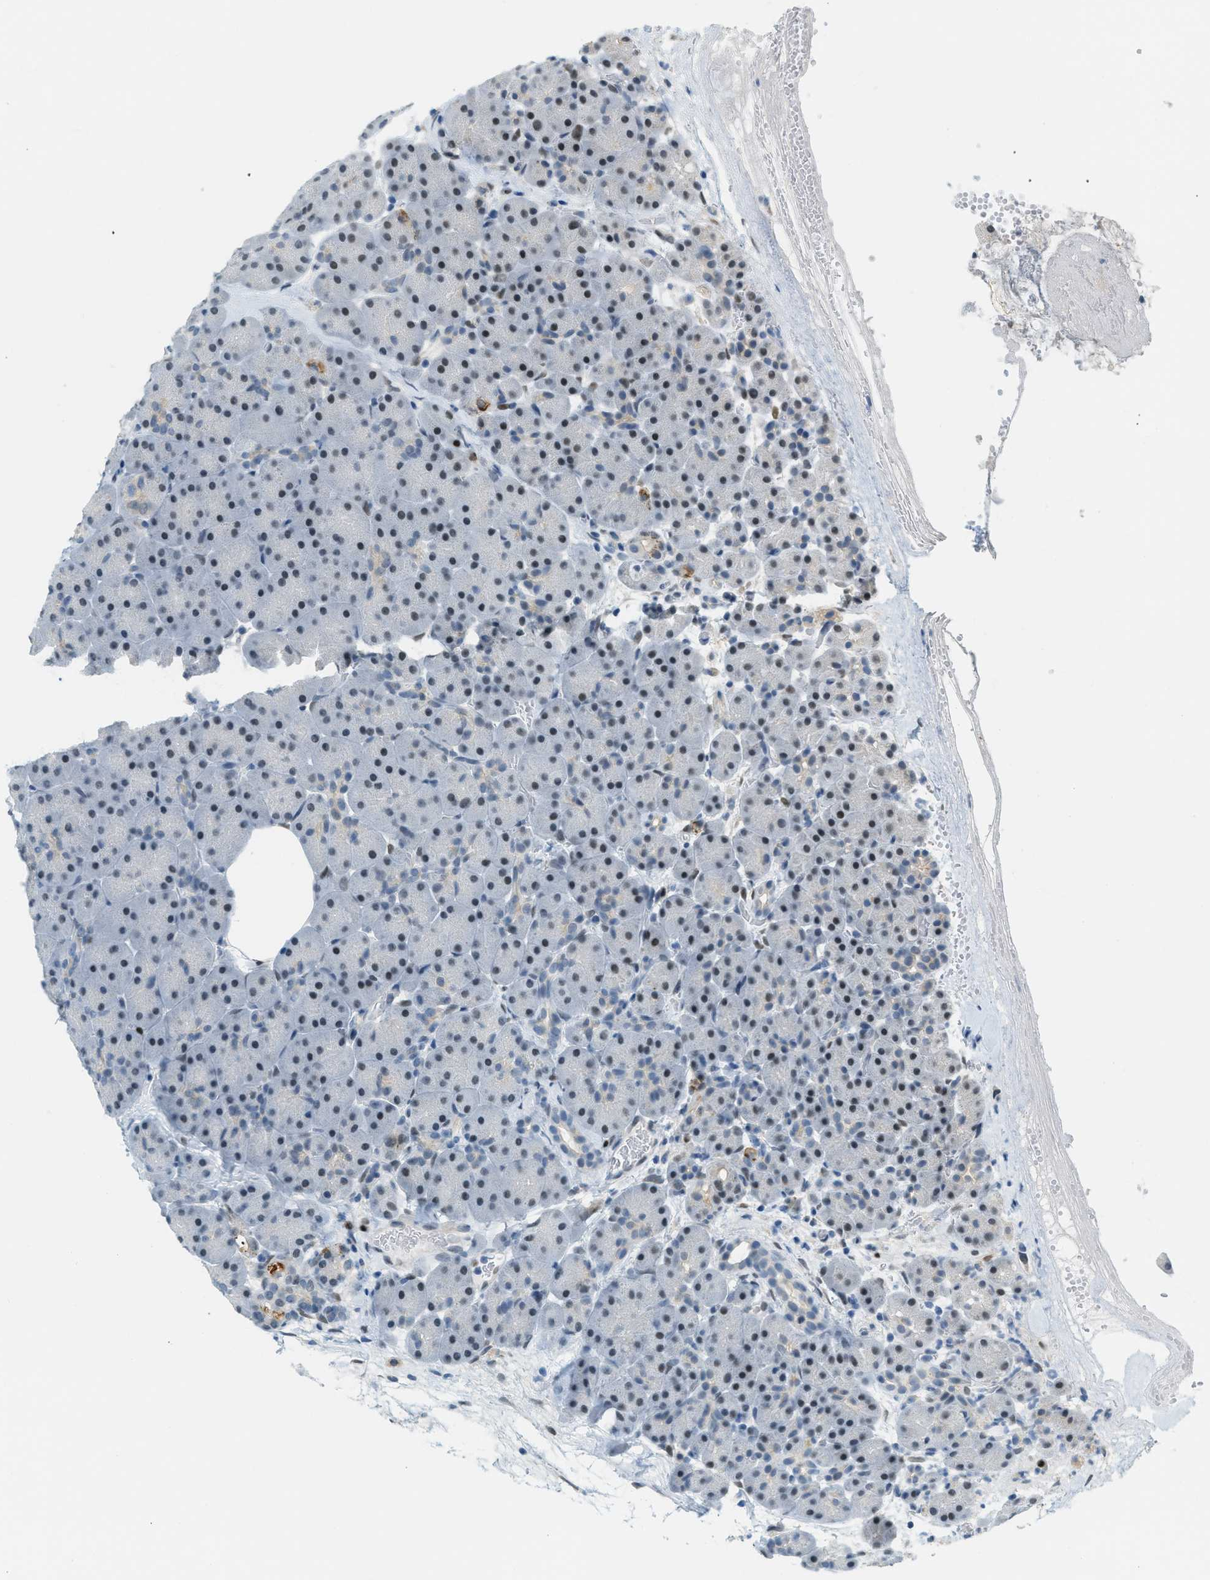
{"staining": {"intensity": "moderate", "quantity": "<25%", "location": "nuclear"}, "tissue": "pancreas", "cell_type": "Exocrine glandular cells", "image_type": "normal", "snomed": [{"axis": "morphology", "description": "Normal tissue, NOS"}, {"axis": "topography", "description": "Pancreas"}], "caption": "Moderate nuclear expression is seen in about <25% of exocrine glandular cells in unremarkable pancreas. (DAB IHC, brown staining for protein, blue staining for nuclei).", "gene": "TCF3", "patient": {"sex": "male", "age": 66}}